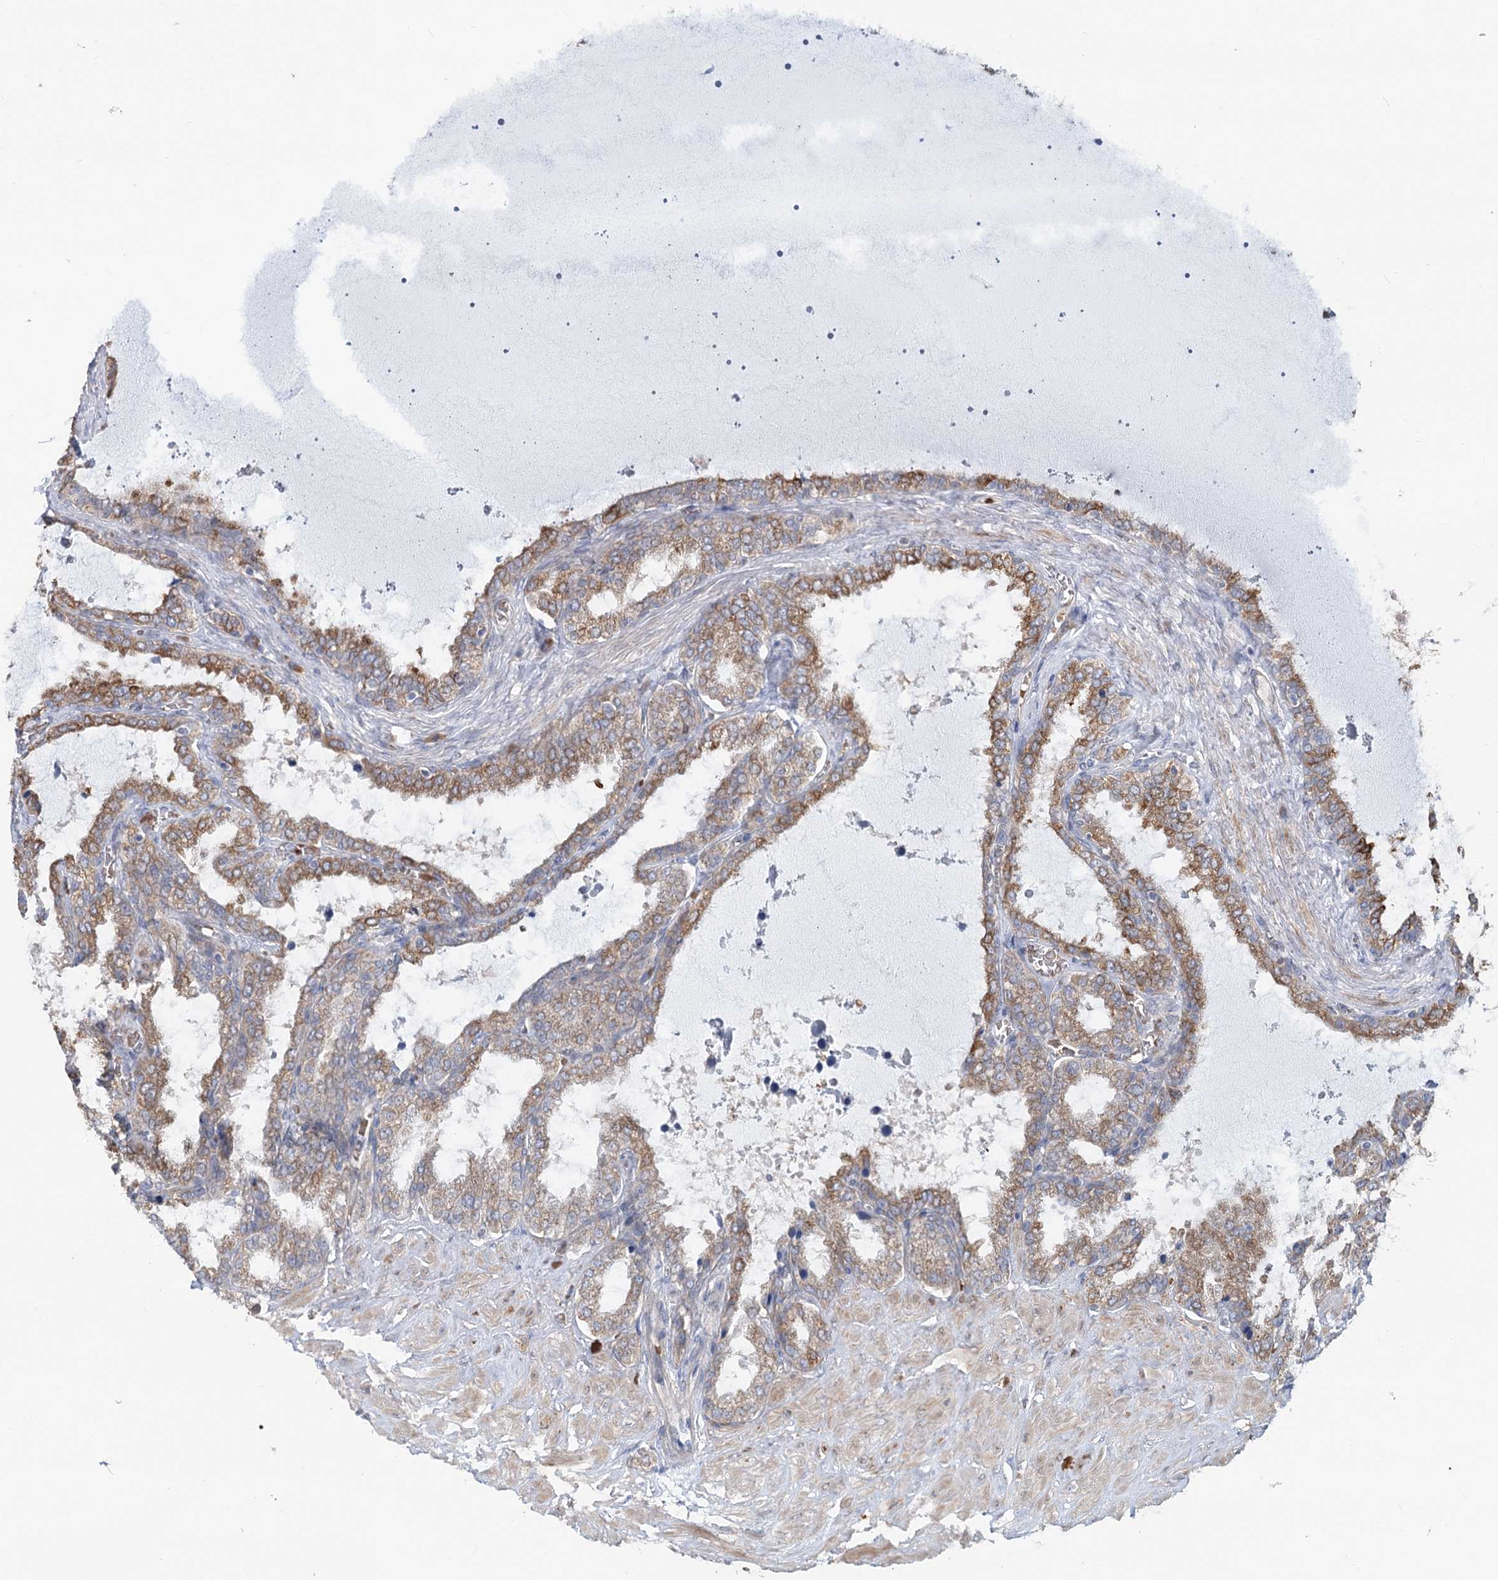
{"staining": {"intensity": "moderate", "quantity": ">75%", "location": "cytoplasmic/membranous"}, "tissue": "seminal vesicle", "cell_type": "Glandular cells", "image_type": "normal", "snomed": [{"axis": "morphology", "description": "Normal tissue, NOS"}, {"axis": "topography", "description": "Seminal veicle"}], "caption": "Seminal vesicle stained for a protein displays moderate cytoplasmic/membranous positivity in glandular cells.", "gene": "CIB4", "patient": {"sex": "male", "age": 46}}